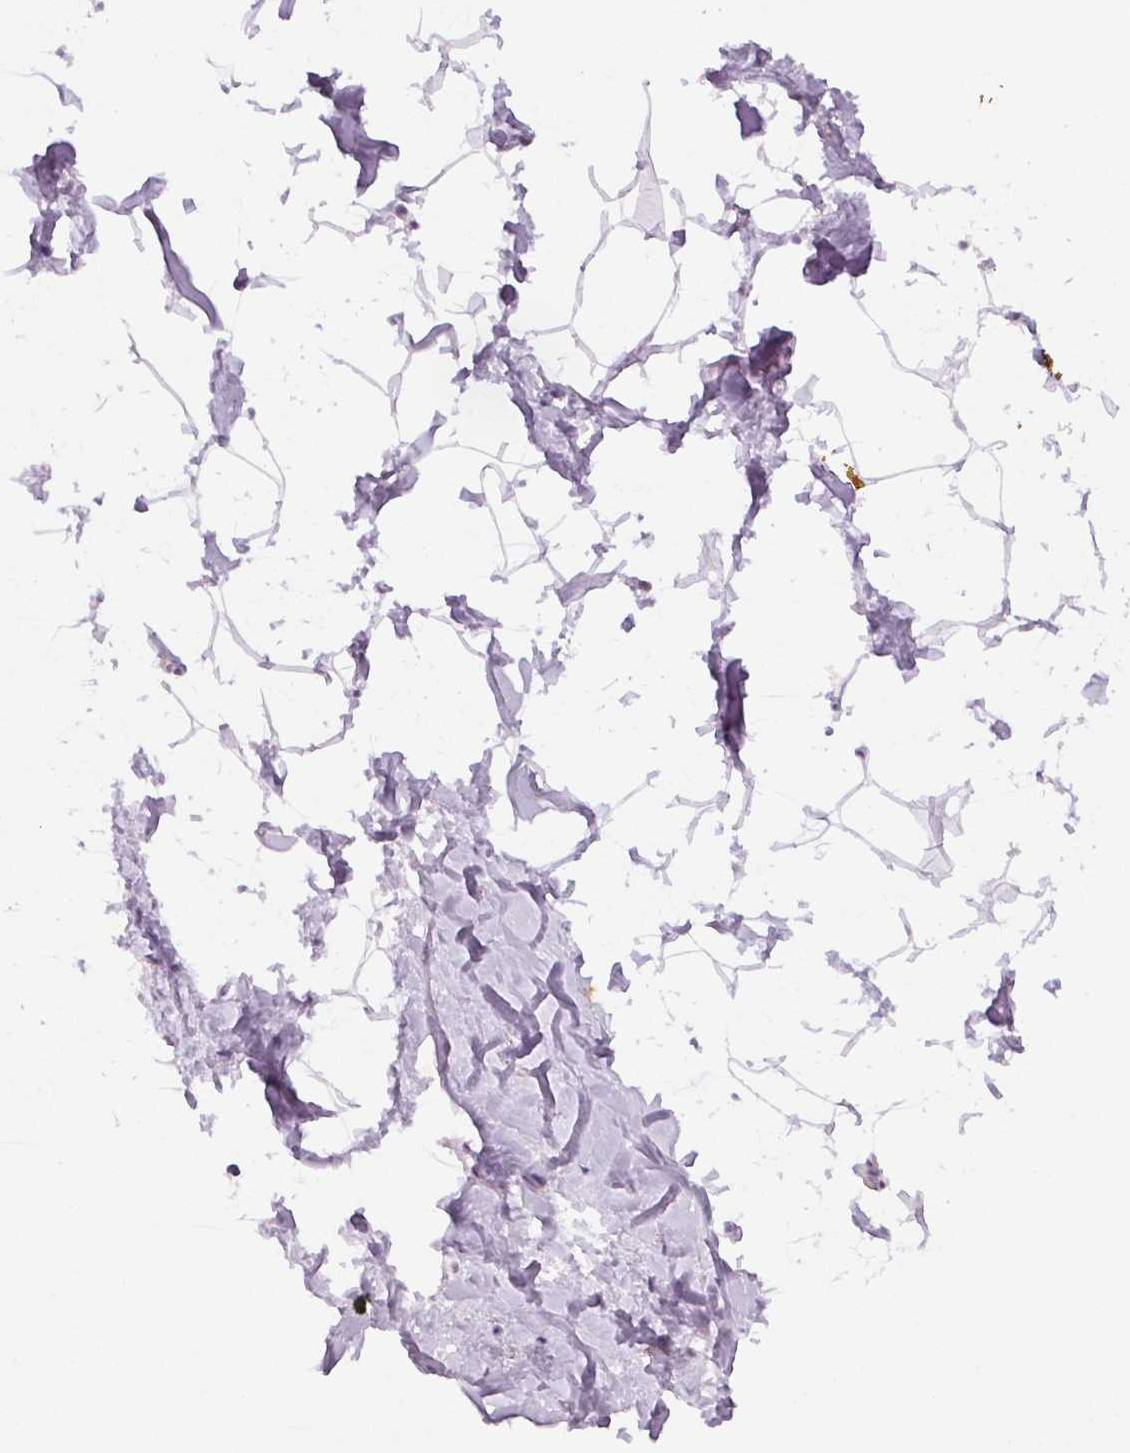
{"staining": {"intensity": "negative", "quantity": "none", "location": "none"}, "tissue": "breast", "cell_type": "Adipocytes", "image_type": "normal", "snomed": [{"axis": "morphology", "description": "Normal tissue, NOS"}, {"axis": "topography", "description": "Breast"}], "caption": "IHC micrograph of normal human breast stained for a protein (brown), which displays no positivity in adipocytes.", "gene": "SLC6A19", "patient": {"sex": "female", "age": 32}}